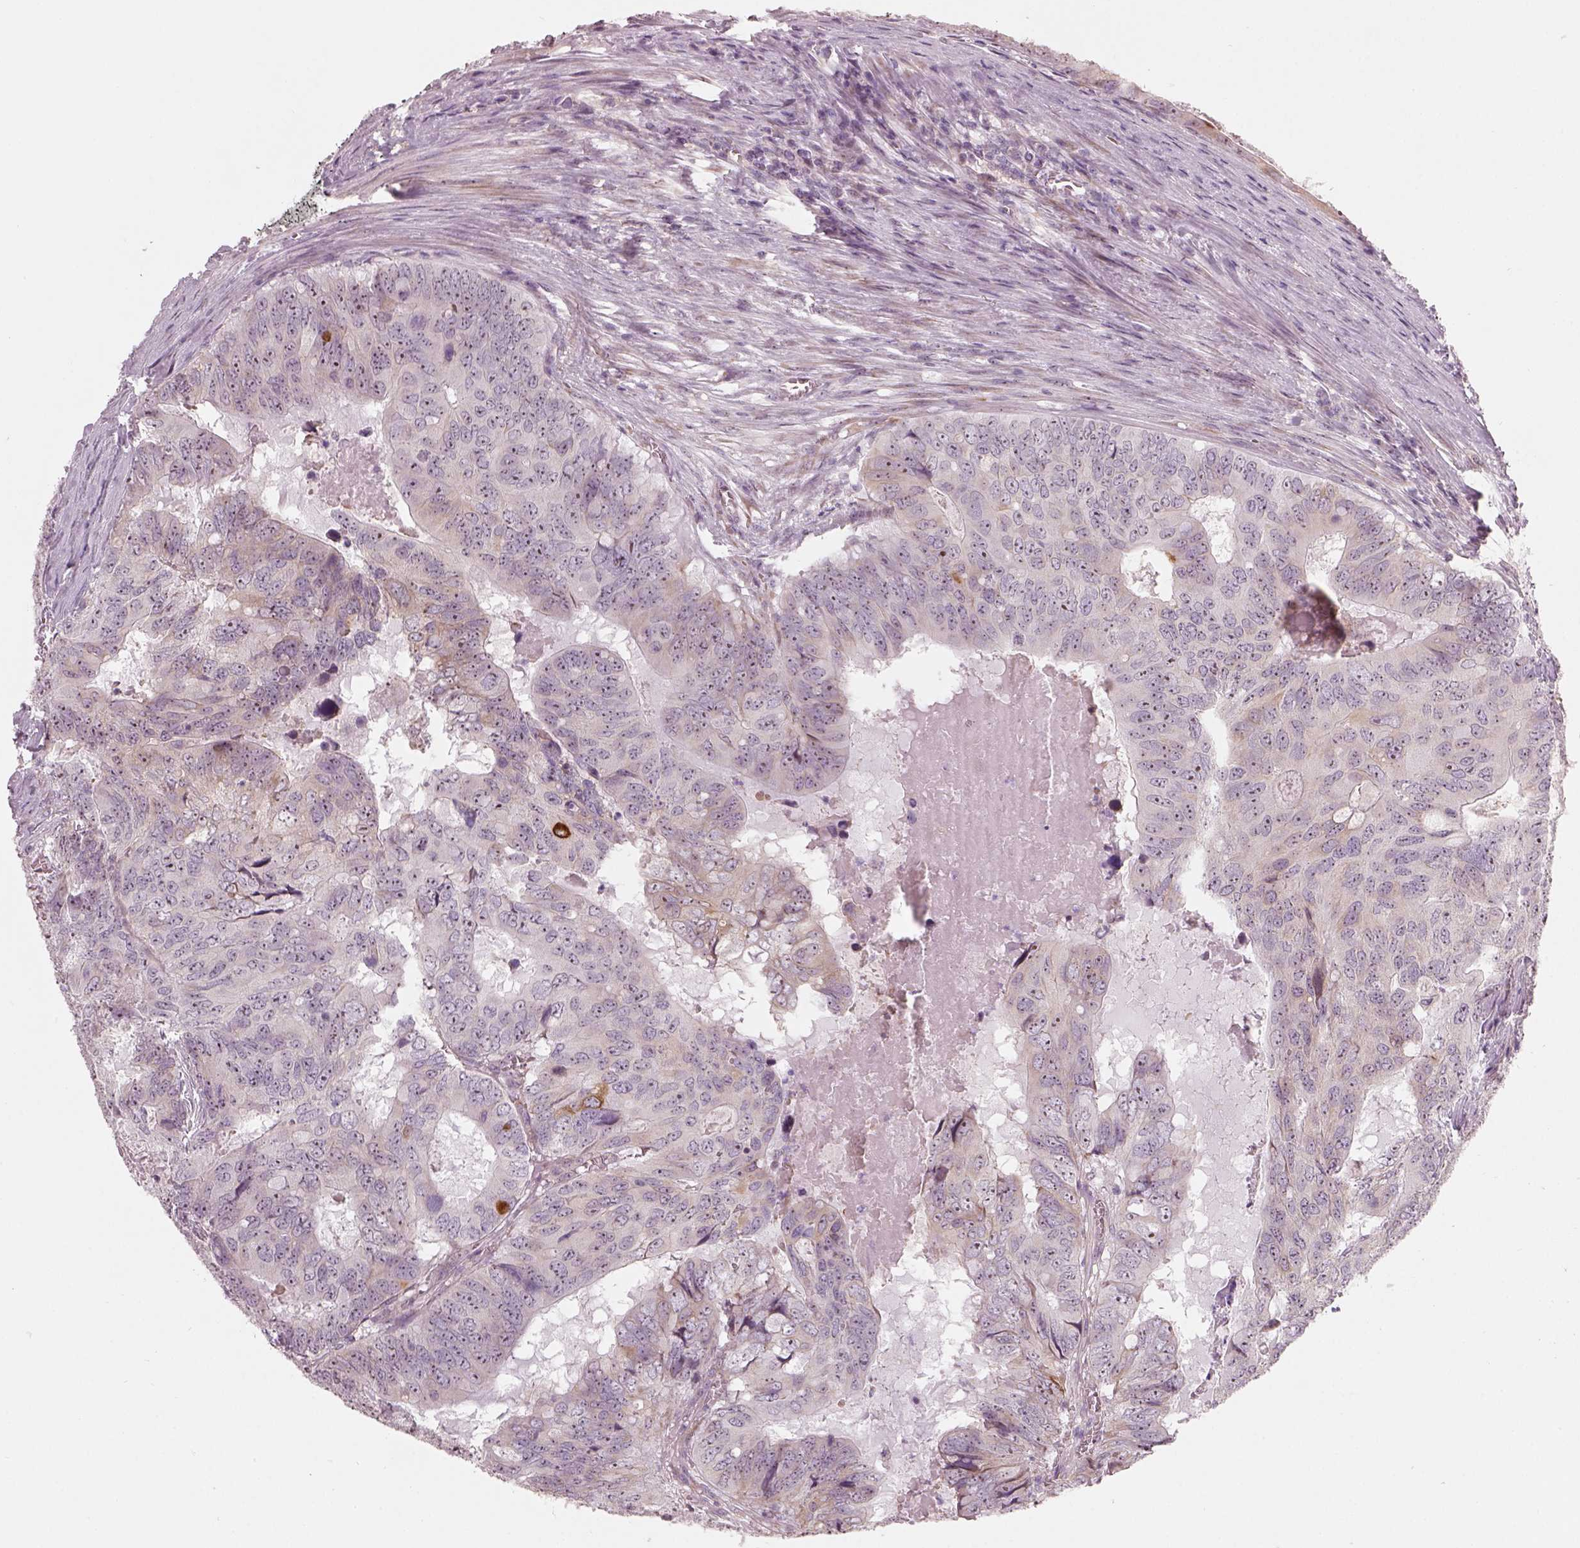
{"staining": {"intensity": "weak", "quantity": "25%-75%", "location": "cytoplasmic/membranous,nuclear"}, "tissue": "colorectal cancer", "cell_type": "Tumor cells", "image_type": "cancer", "snomed": [{"axis": "morphology", "description": "Adenocarcinoma, NOS"}, {"axis": "topography", "description": "Colon"}], "caption": "A low amount of weak cytoplasmic/membranous and nuclear positivity is identified in about 25%-75% of tumor cells in colorectal cancer (adenocarcinoma) tissue.", "gene": "CDS1", "patient": {"sex": "male", "age": 79}}